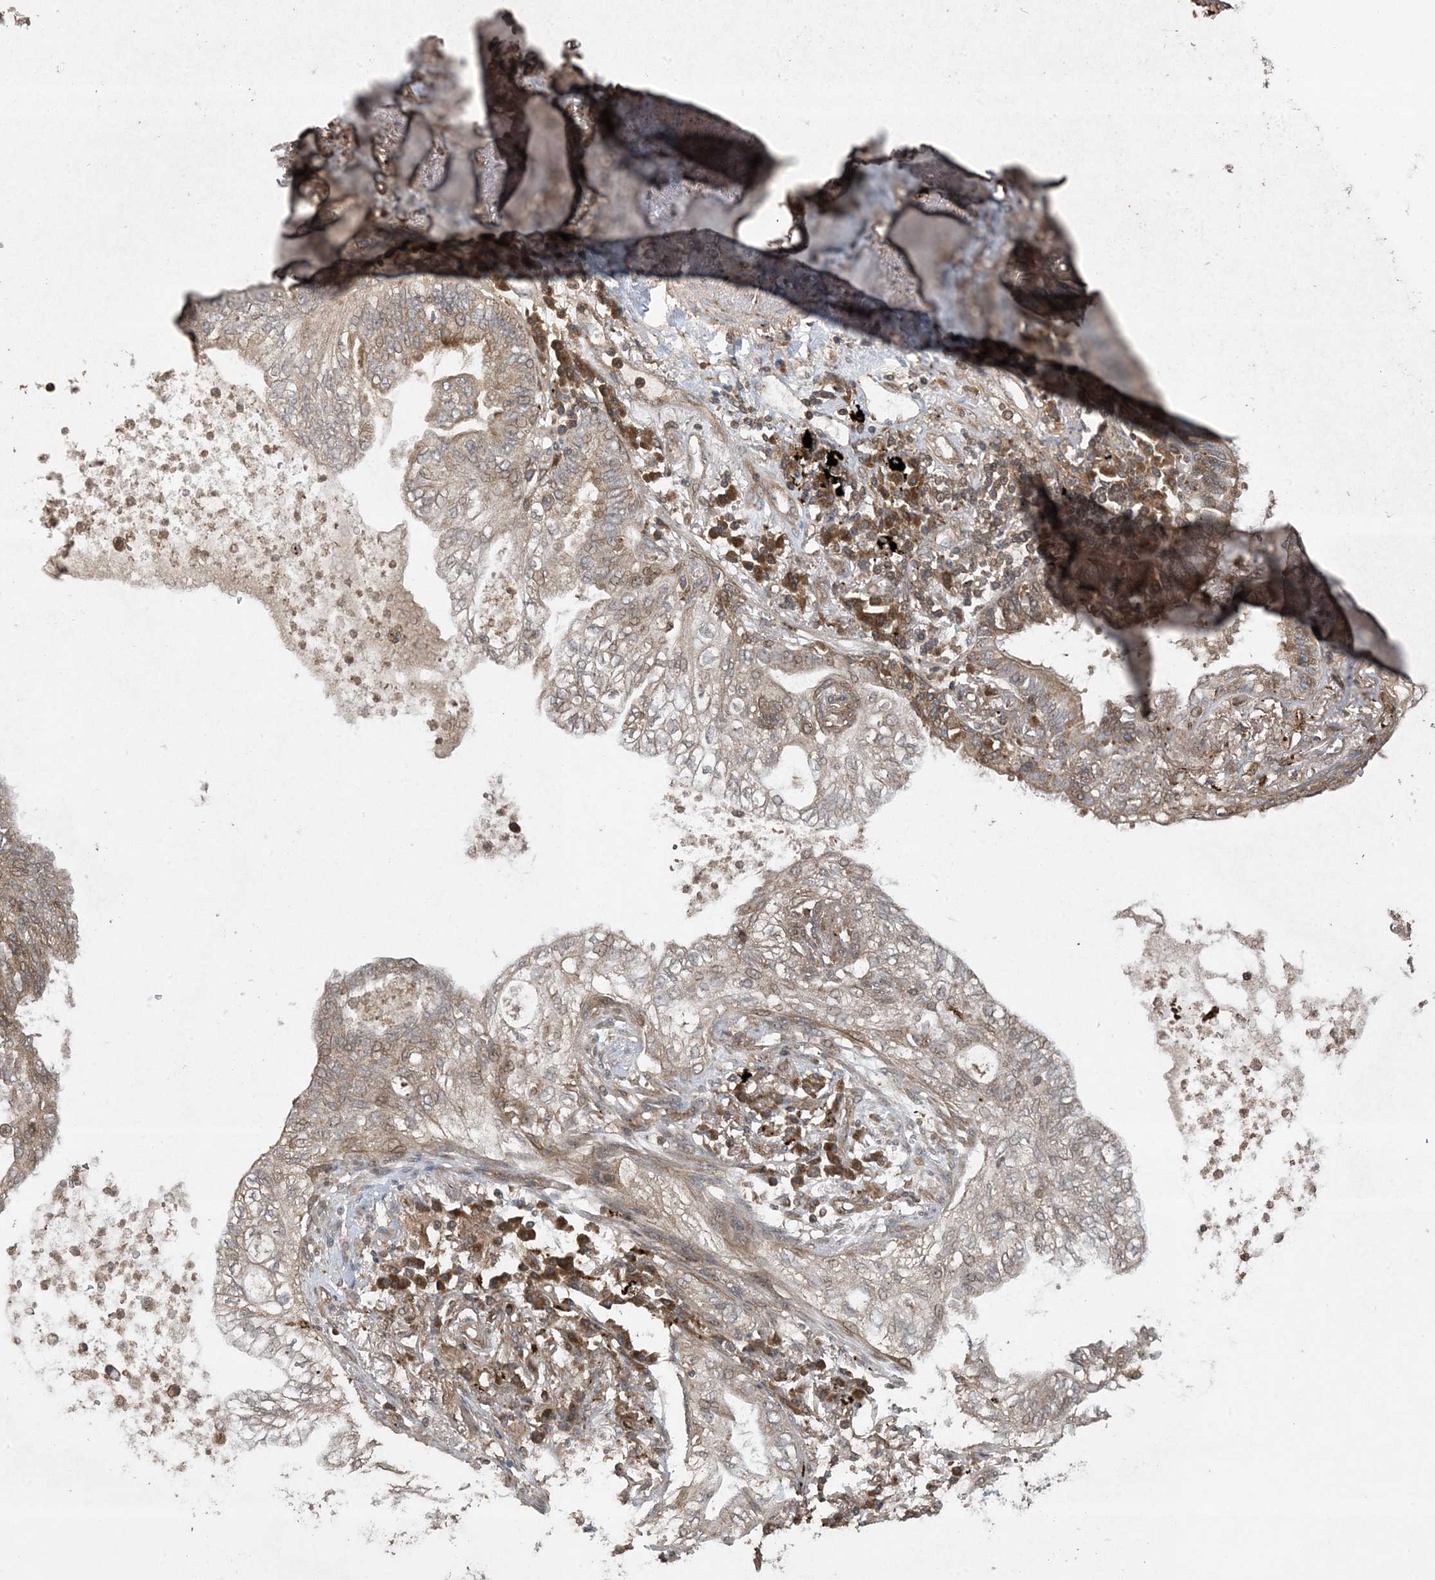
{"staining": {"intensity": "weak", "quantity": "25%-75%", "location": "cytoplasmic/membranous"}, "tissue": "lung cancer", "cell_type": "Tumor cells", "image_type": "cancer", "snomed": [{"axis": "morphology", "description": "Normal tissue, NOS"}, {"axis": "morphology", "description": "Adenocarcinoma, NOS"}, {"axis": "topography", "description": "Bronchus"}, {"axis": "topography", "description": "Lung"}], "caption": "This histopathology image reveals adenocarcinoma (lung) stained with immunohistochemistry to label a protein in brown. The cytoplasmic/membranous of tumor cells show weak positivity for the protein. Nuclei are counter-stained blue.", "gene": "EFCAB8", "patient": {"sex": "female", "age": 70}}